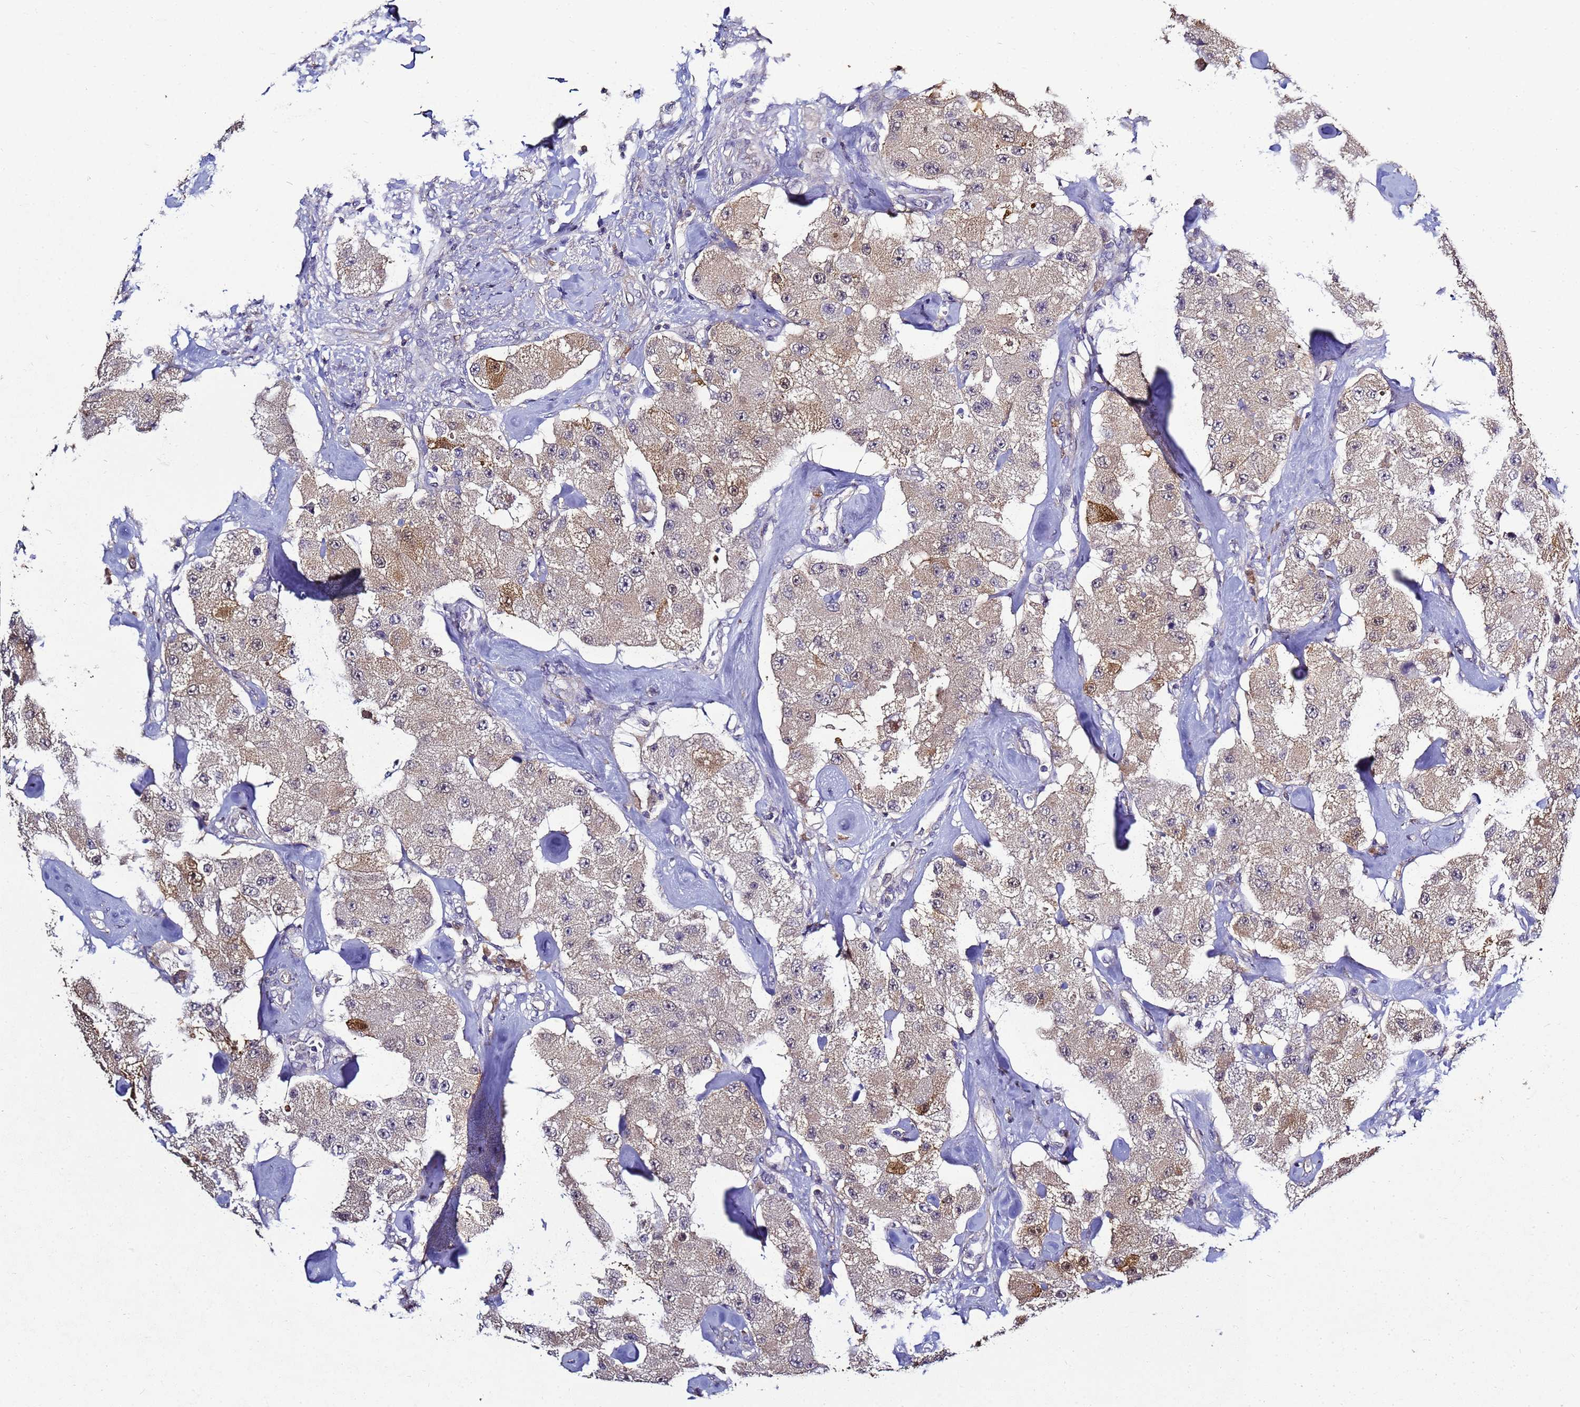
{"staining": {"intensity": "moderate", "quantity": "<25%", "location": "cytoplasmic/membranous"}, "tissue": "carcinoid", "cell_type": "Tumor cells", "image_type": "cancer", "snomed": [{"axis": "morphology", "description": "Carcinoid, malignant, NOS"}, {"axis": "topography", "description": "Pancreas"}], "caption": "Carcinoid was stained to show a protein in brown. There is low levels of moderate cytoplasmic/membranous expression in about <25% of tumor cells. Immunohistochemistry stains the protein in brown and the nuclei are stained blue.", "gene": "ENOPH1", "patient": {"sex": "male", "age": 41}}